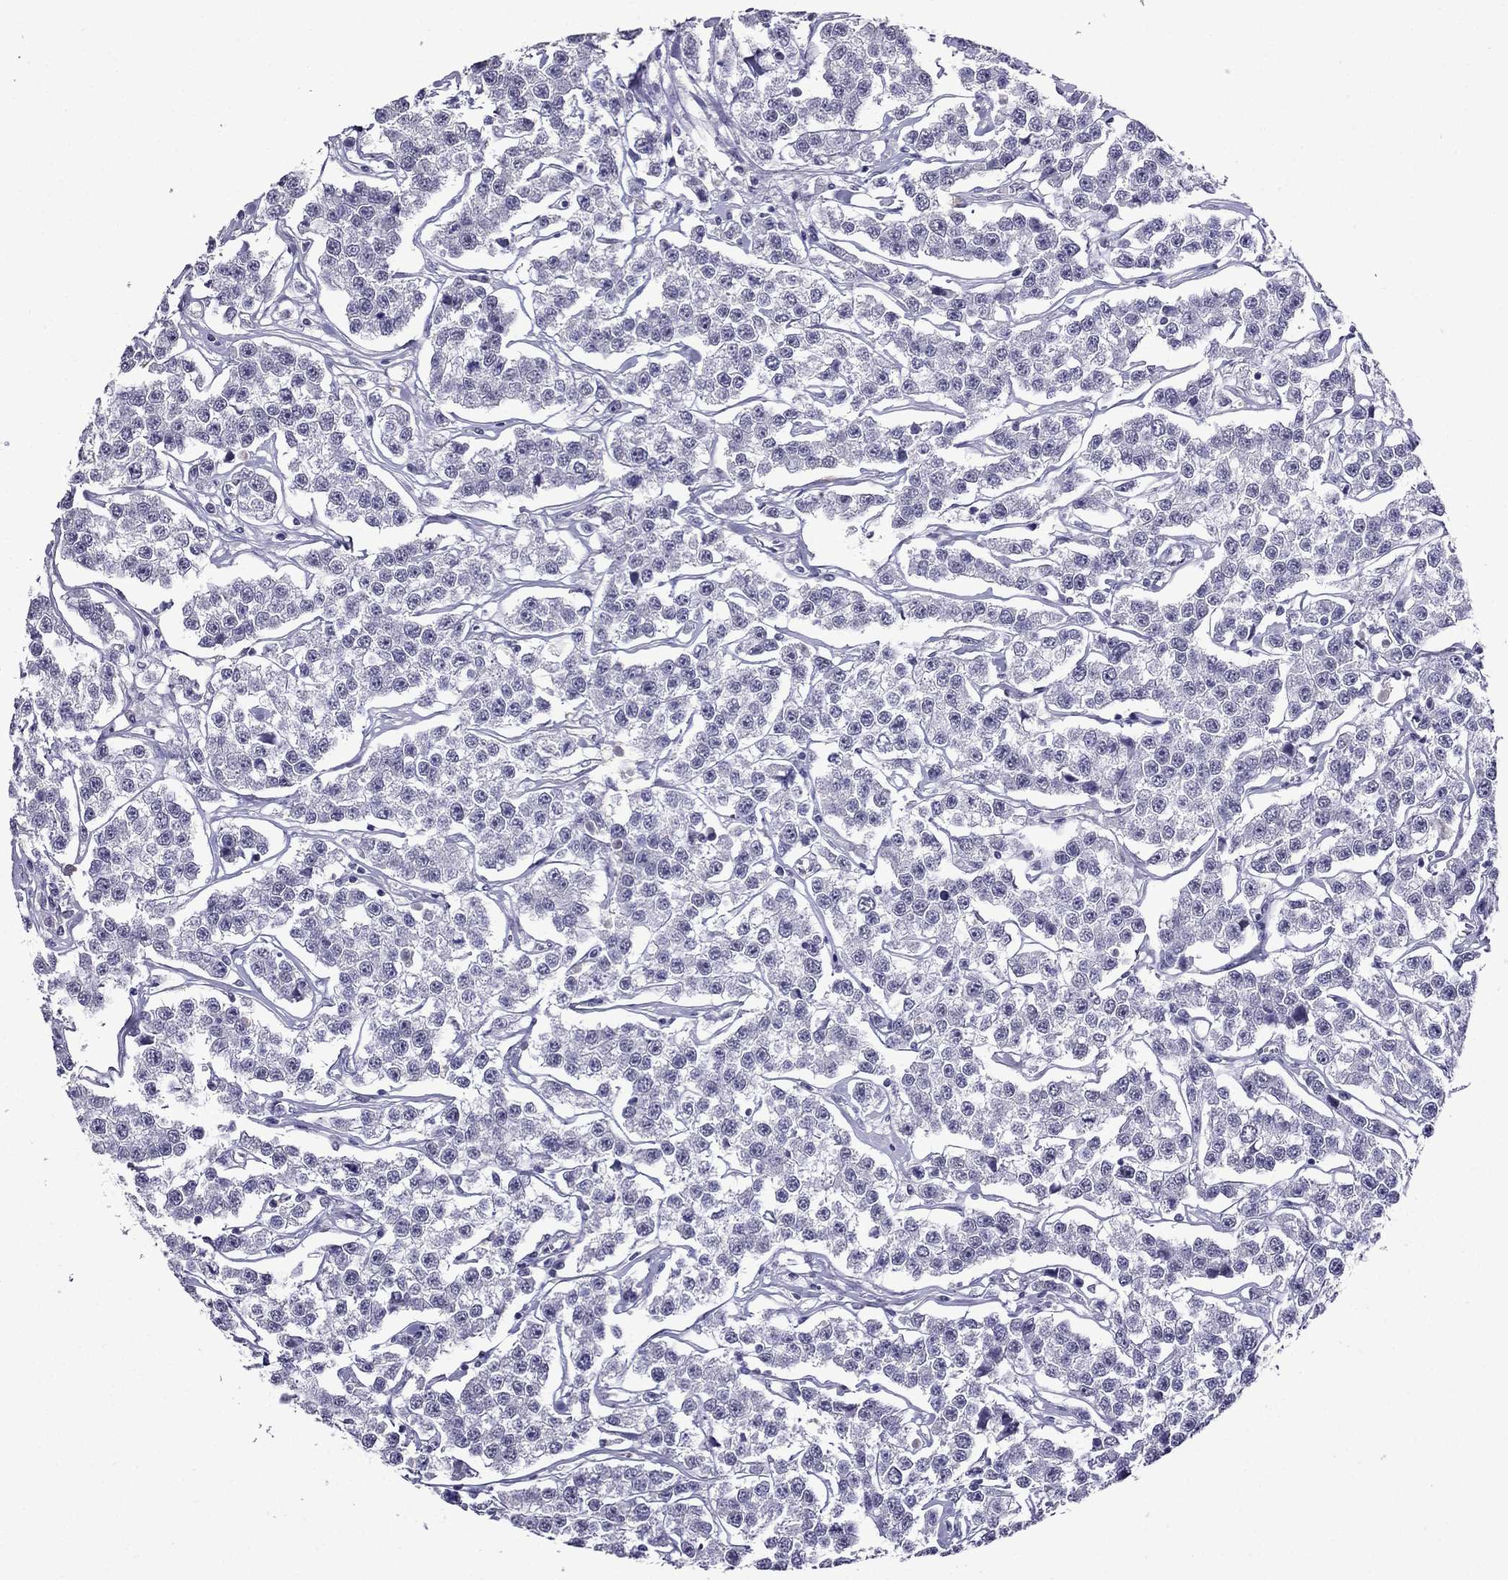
{"staining": {"intensity": "negative", "quantity": "none", "location": "none"}, "tissue": "testis cancer", "cell_type": "Tumor cells", "image_type": "cancer", "snomed": [{"axis": "morphology", "description": "Seminoma, NOS"}, {"axis": "topography", "description": "Testis"}], "caption": "Protein analysis of seminoma (testis) shows no significant expression in tumor cells.", "gene": "OLFM4", "patient": {"sex": "male", "age": 59}}